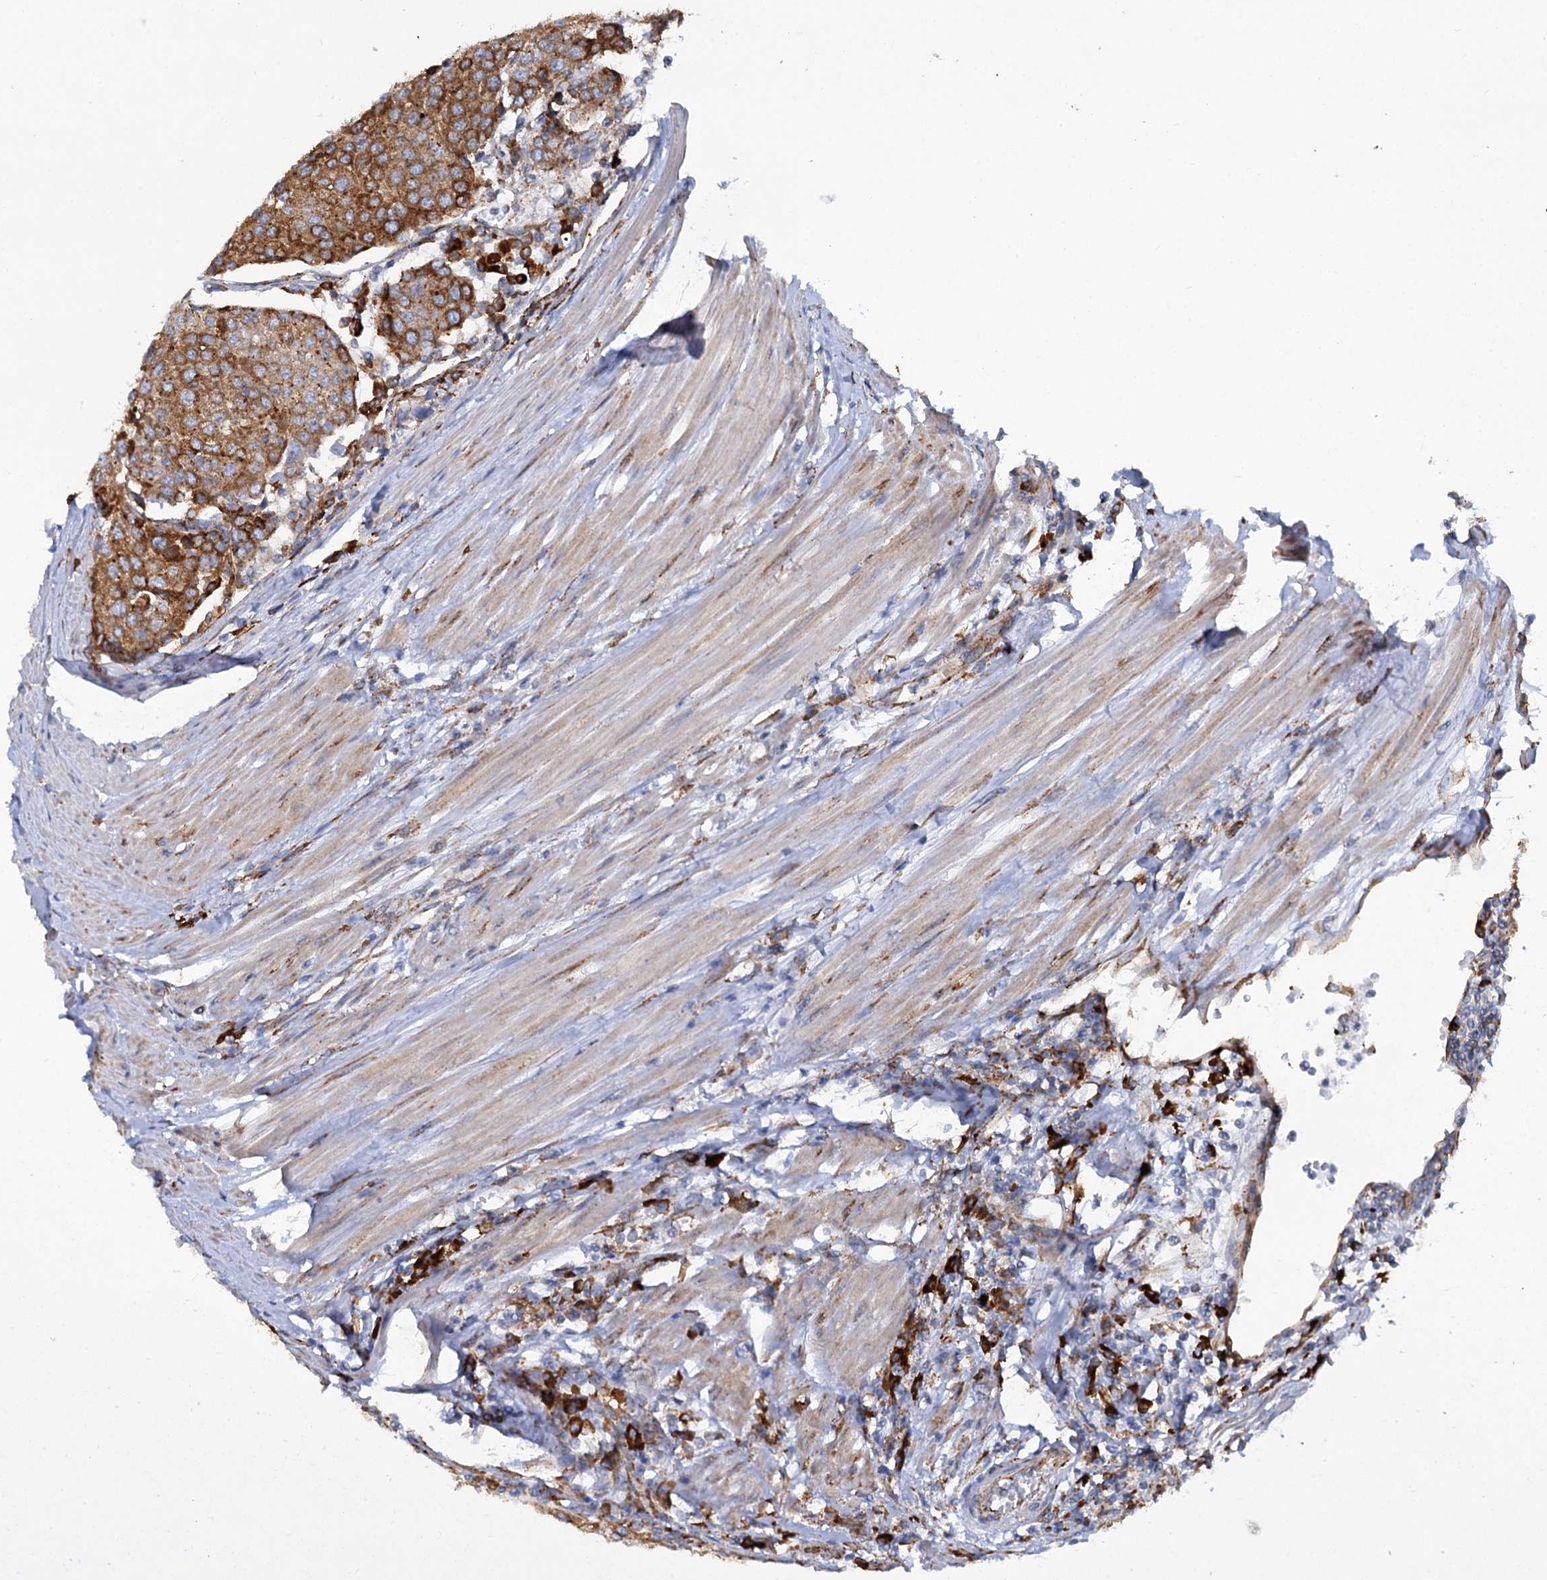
{"staining": {"intensity": "moderate", "quantity": ">75%", "location": "cytoplasmic/membranous"}, "tissue": "urothelial cancer", "cell_type": "Tumor cells", "image_type": "cancer", "snomed": [{"axis": "morphology", "description": "Urothelial carcinoma, High grade"}, {"axis": "topography", "description": "Urinary bladder"}], "caption": "Approximately >75% of tumor cells in high-grade urothelial carcinoma show moderate cytoplasmic/membranous protein expression as visualized by brown immunohistochemical staining.", "gene": "SHE", "patient": {"sex": "female", "age": 85}}